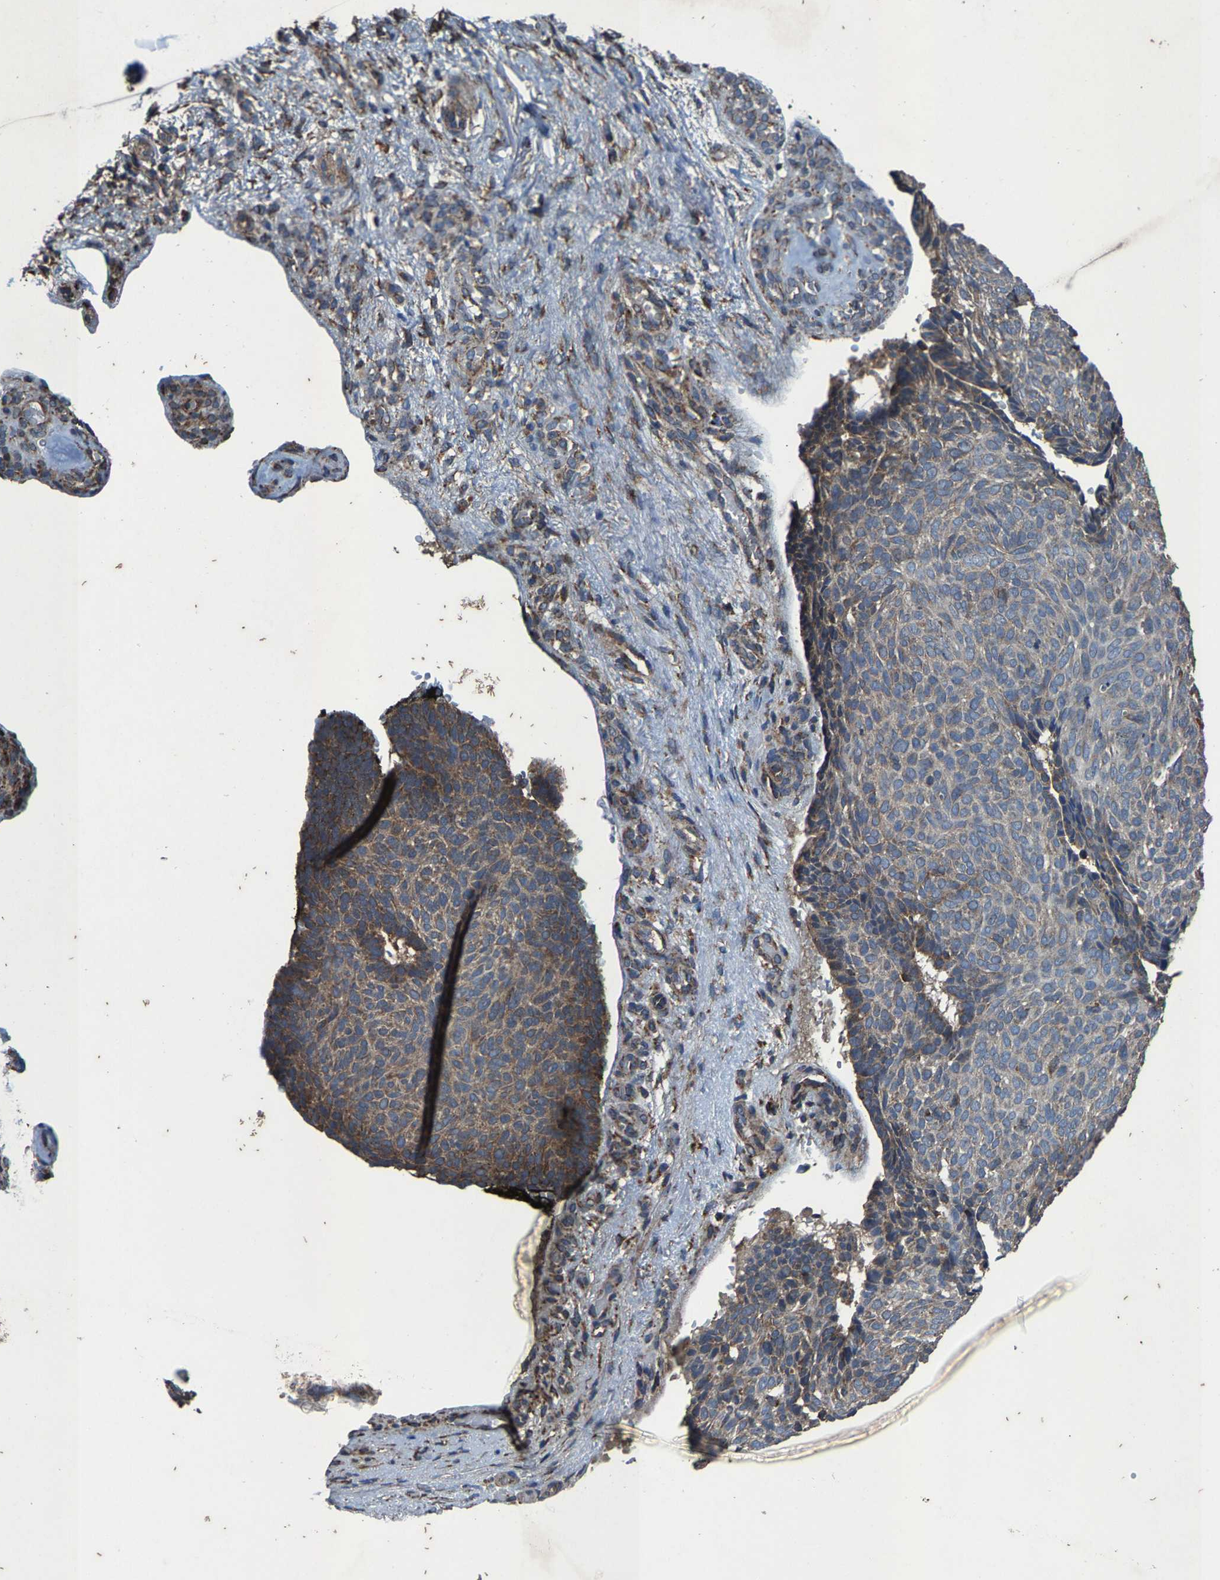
{"staining": {"intensity": "moderate", "quantity": "25%-75%", "location": "cytoplasmic/membranous"}, "tissue": "skin cancer", "cell_type": "Tumor cells", "image_type": "cancer", "snomed": [{"axis": "morphology", "description": "Basal cell carcinoma"}, {"axis": "topography", "description": "Skin"}], "caption": "A brown stain highlights moderate cytoplasmic/membranous expression of a protein in skin basal cell carcinoma tumor cells. Using DAB (brown) and hematoxylin (blue) stains, captured at high magnification using brightfield microscopy.", "gene": "PDP1", "patient": {"sex": "male", "age": 61}}